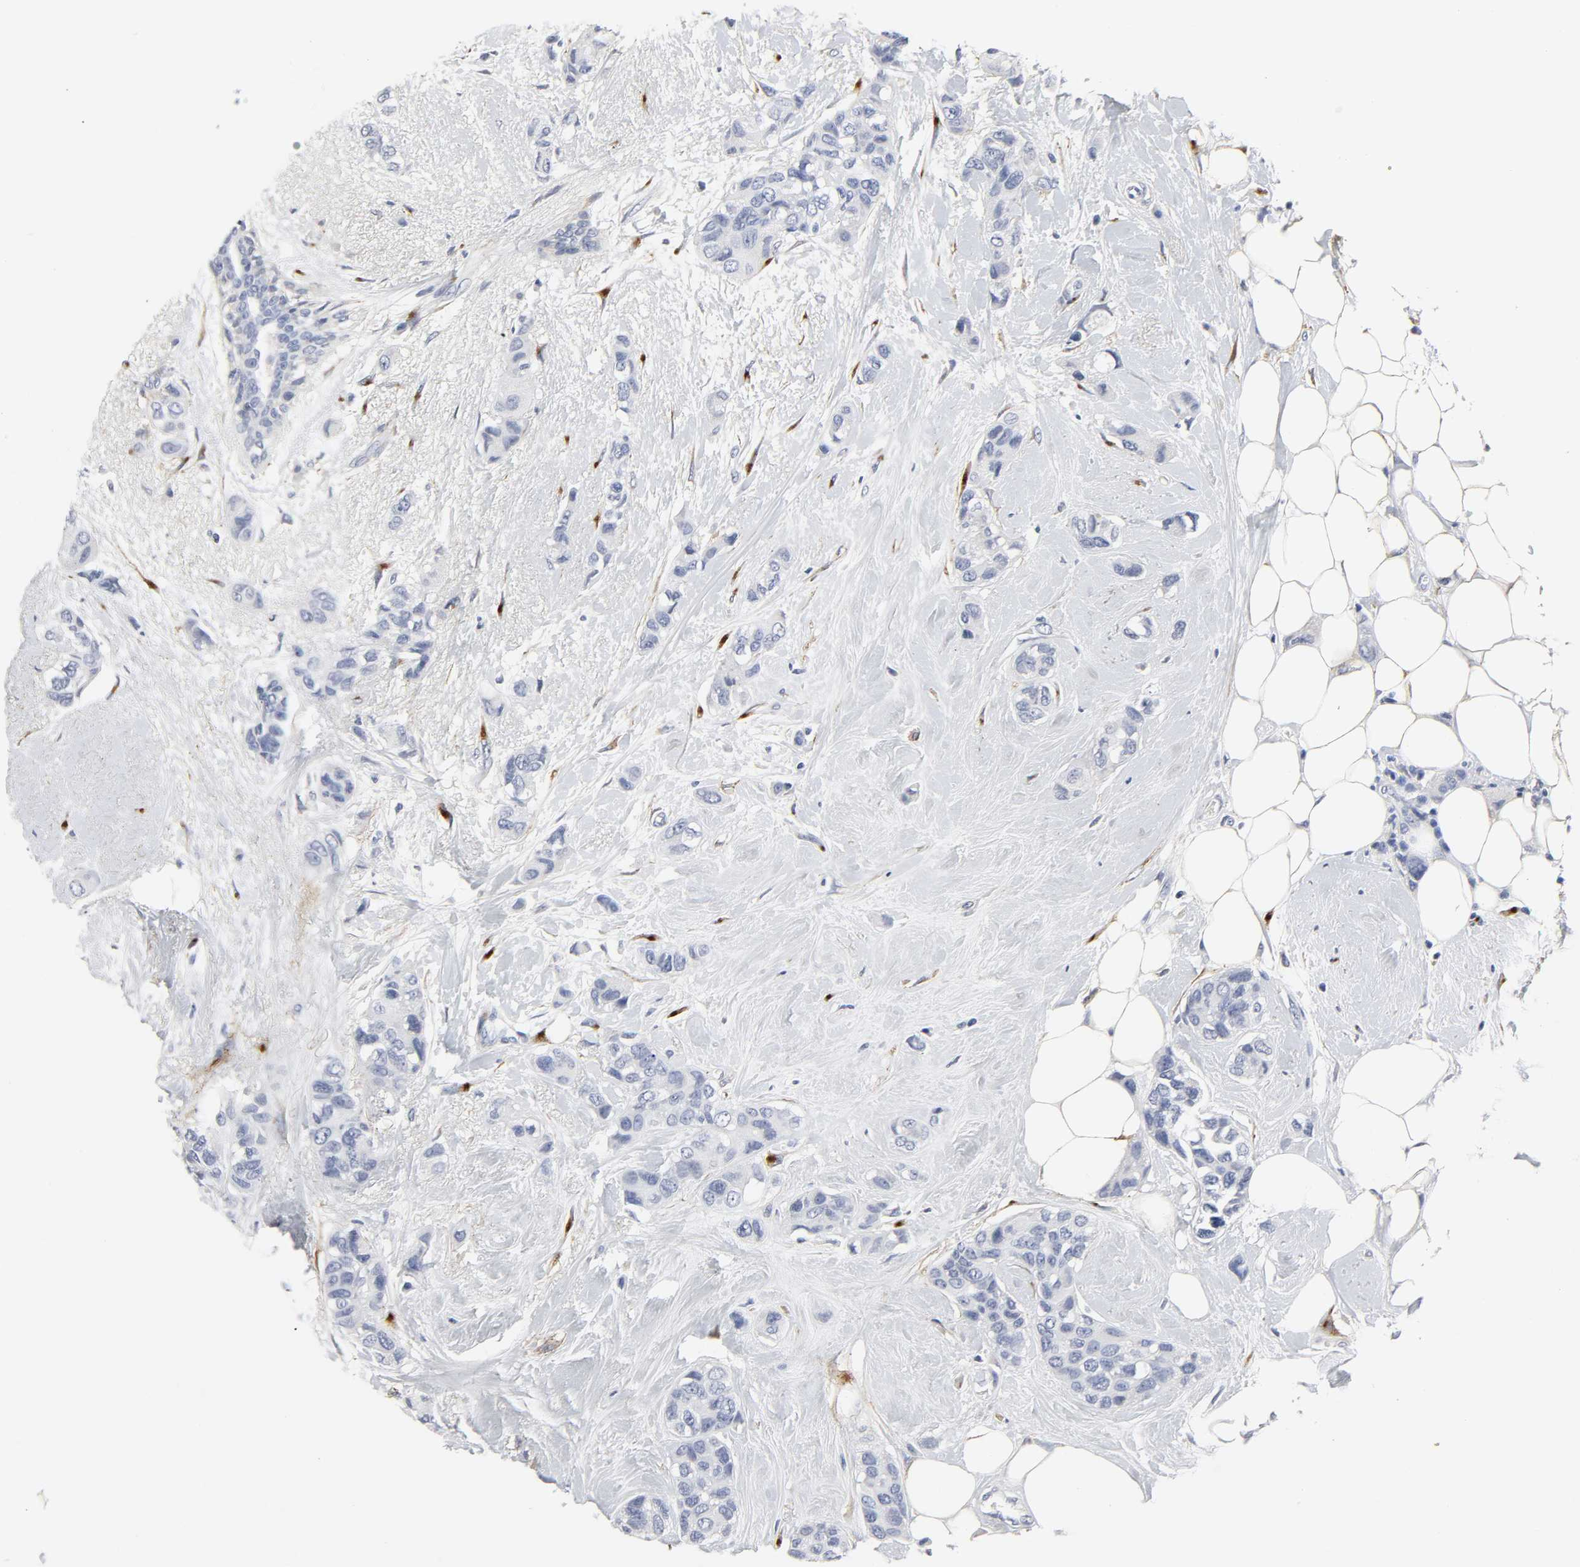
{"staining": {"intensity": "negative", "quantity": "none", "location": "none"}, "tissue": "breast cancer", "cell_type": "Tumor cells", "image_type": "cancer", "snomed": [{"axis": "morphology", "description": "Duct carcinoma"}, {"axis": "topography", "description": "Breast"}], "caption": "There is no significant positivity in tumor cells of breast cancer (intraductal carcinoma).", "gene": "LRP1", "patient": {"sex": "female", "age": 51}}